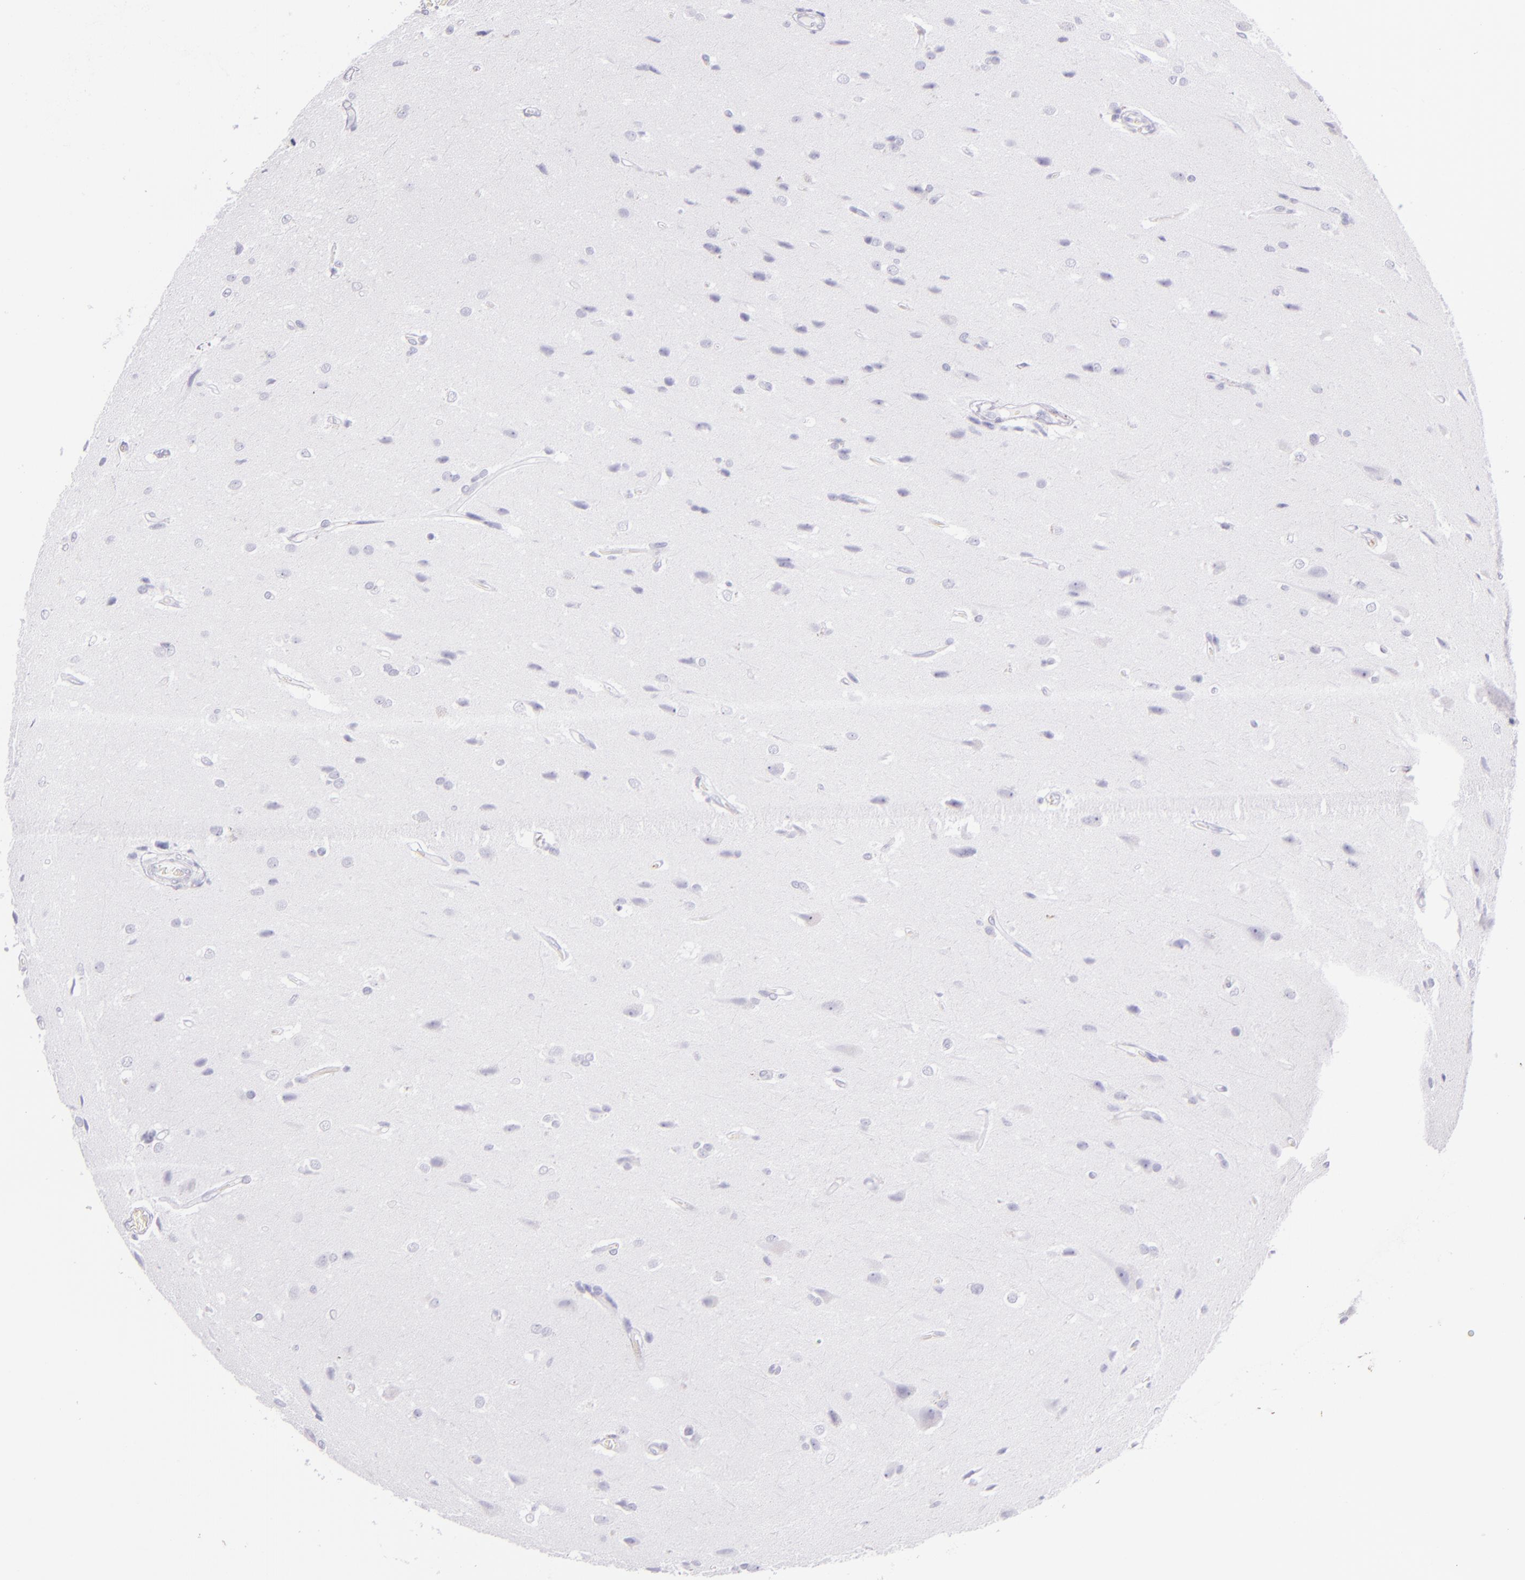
{"staining": {"intensity": "negative", "quantity": "none", "location": "none"}, "tissue": "glioma", "cell_type": "Tumor cells", "image_type": "cancer", "snomed": [{"axis": "morphology", "description": "Glioma, malignant, High grade"}, {"axis": "topography", "description": "Brain"}], "caption": "A photomicrograph of human malignant glioma (high-grade) is negative for staining in tumor cells.", "gene": "SELP", "patient": {"sex": "male", "age": 68}}